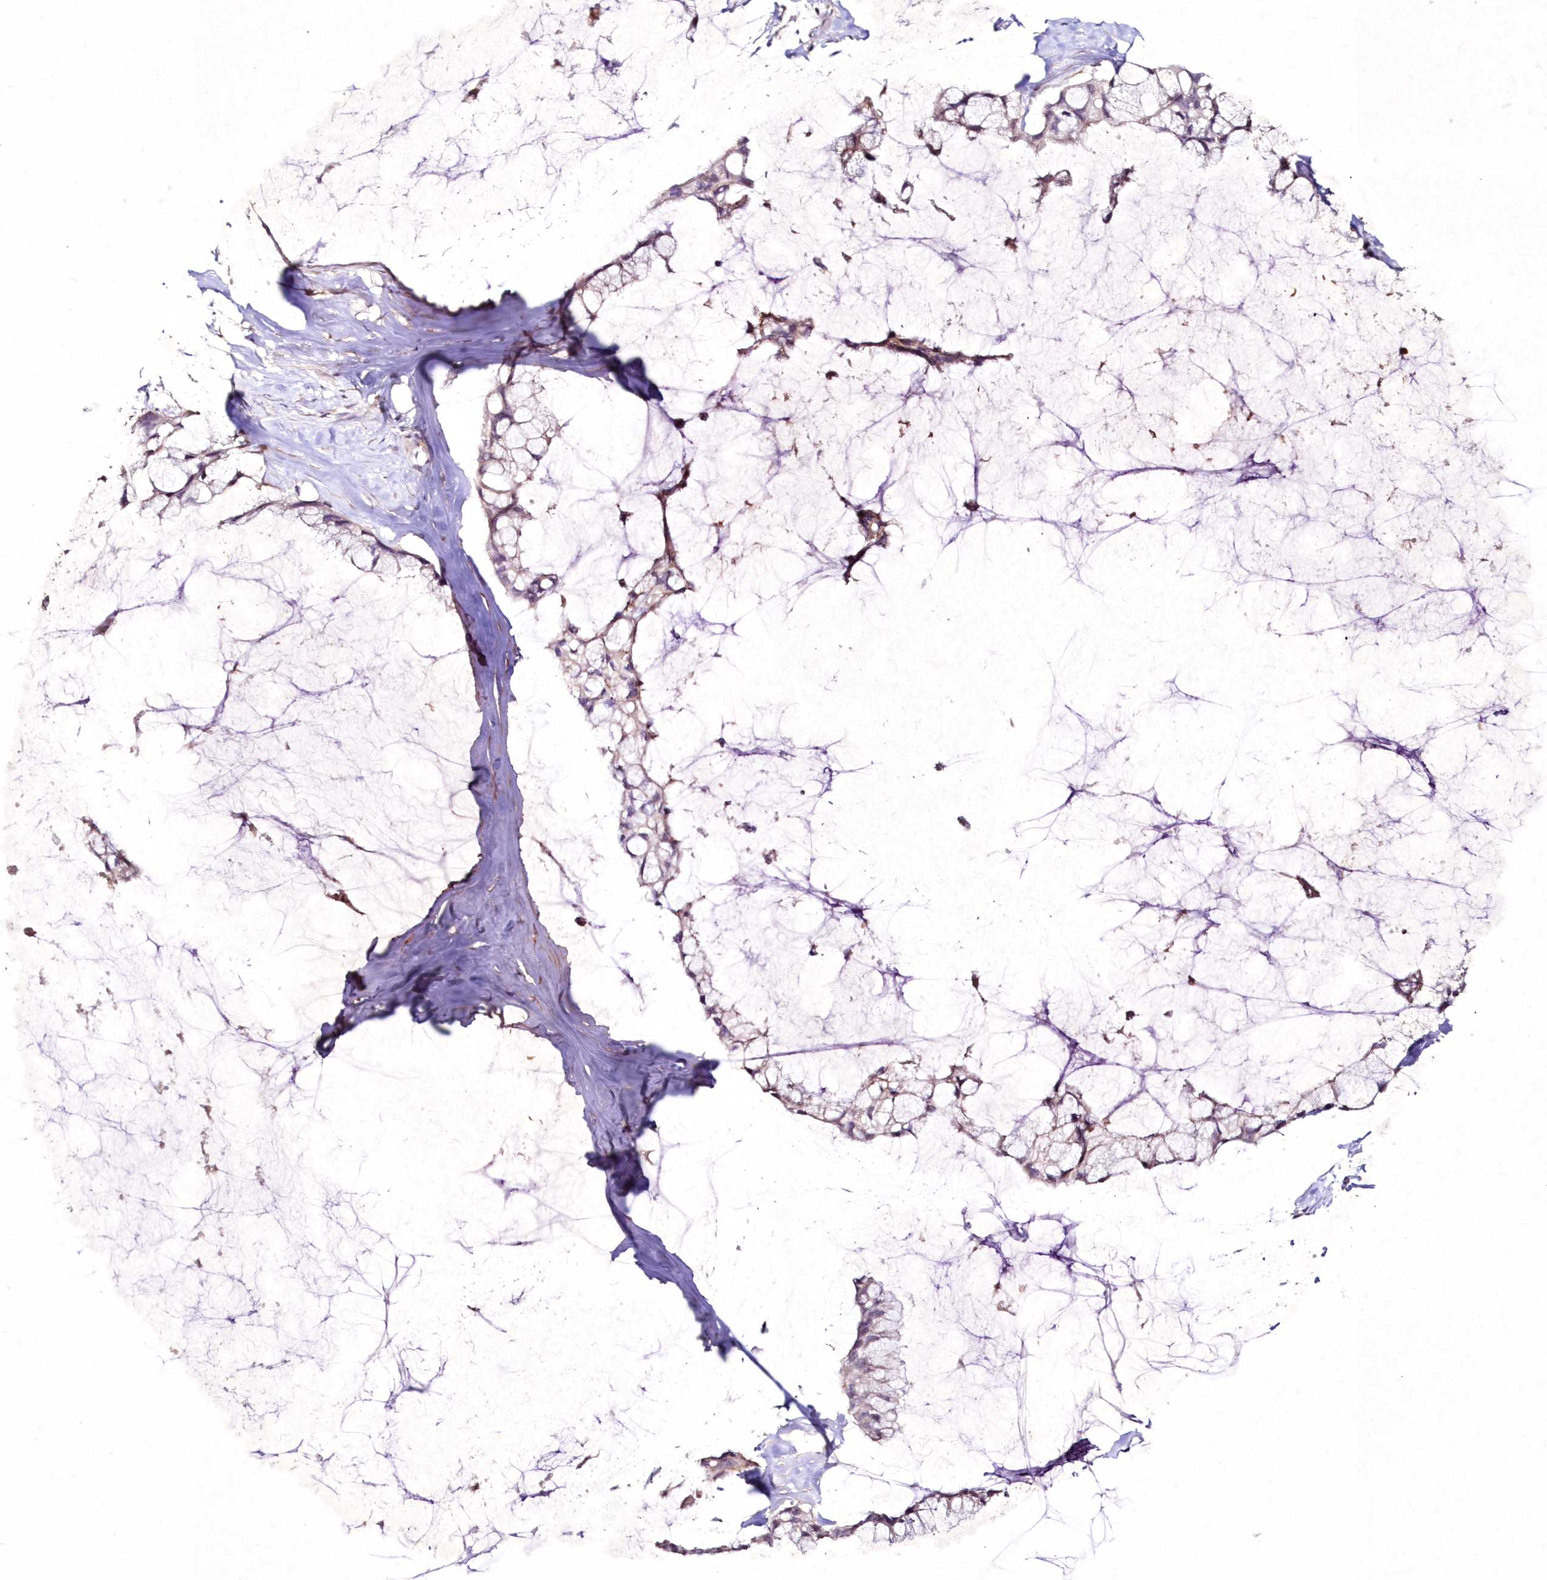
{"staining": {"intensity": "weak", "quantity": "25%-75%", "location": "cytoplasmic/membranous"}, "tissue": "ovarian cancer", "cell_type": "Tumor cells", "image_type": "cancer", "snomed": [{"axis": "morphology", "description": "Cystadenocarcinoma, mucinous, NOS"}, {"axis": "topography", "description": "Ovary"}], "caption": "A histopathology image showing weak cytoplasmic/membranous expression in about 25%-75% of tumor cells in ovarian cancer (mucinous cystadenocarcinoma), as visualized by brown immunohistochemical staining.", "gene": "NEU4", "patient": {"sex": "female", "age": 39}}